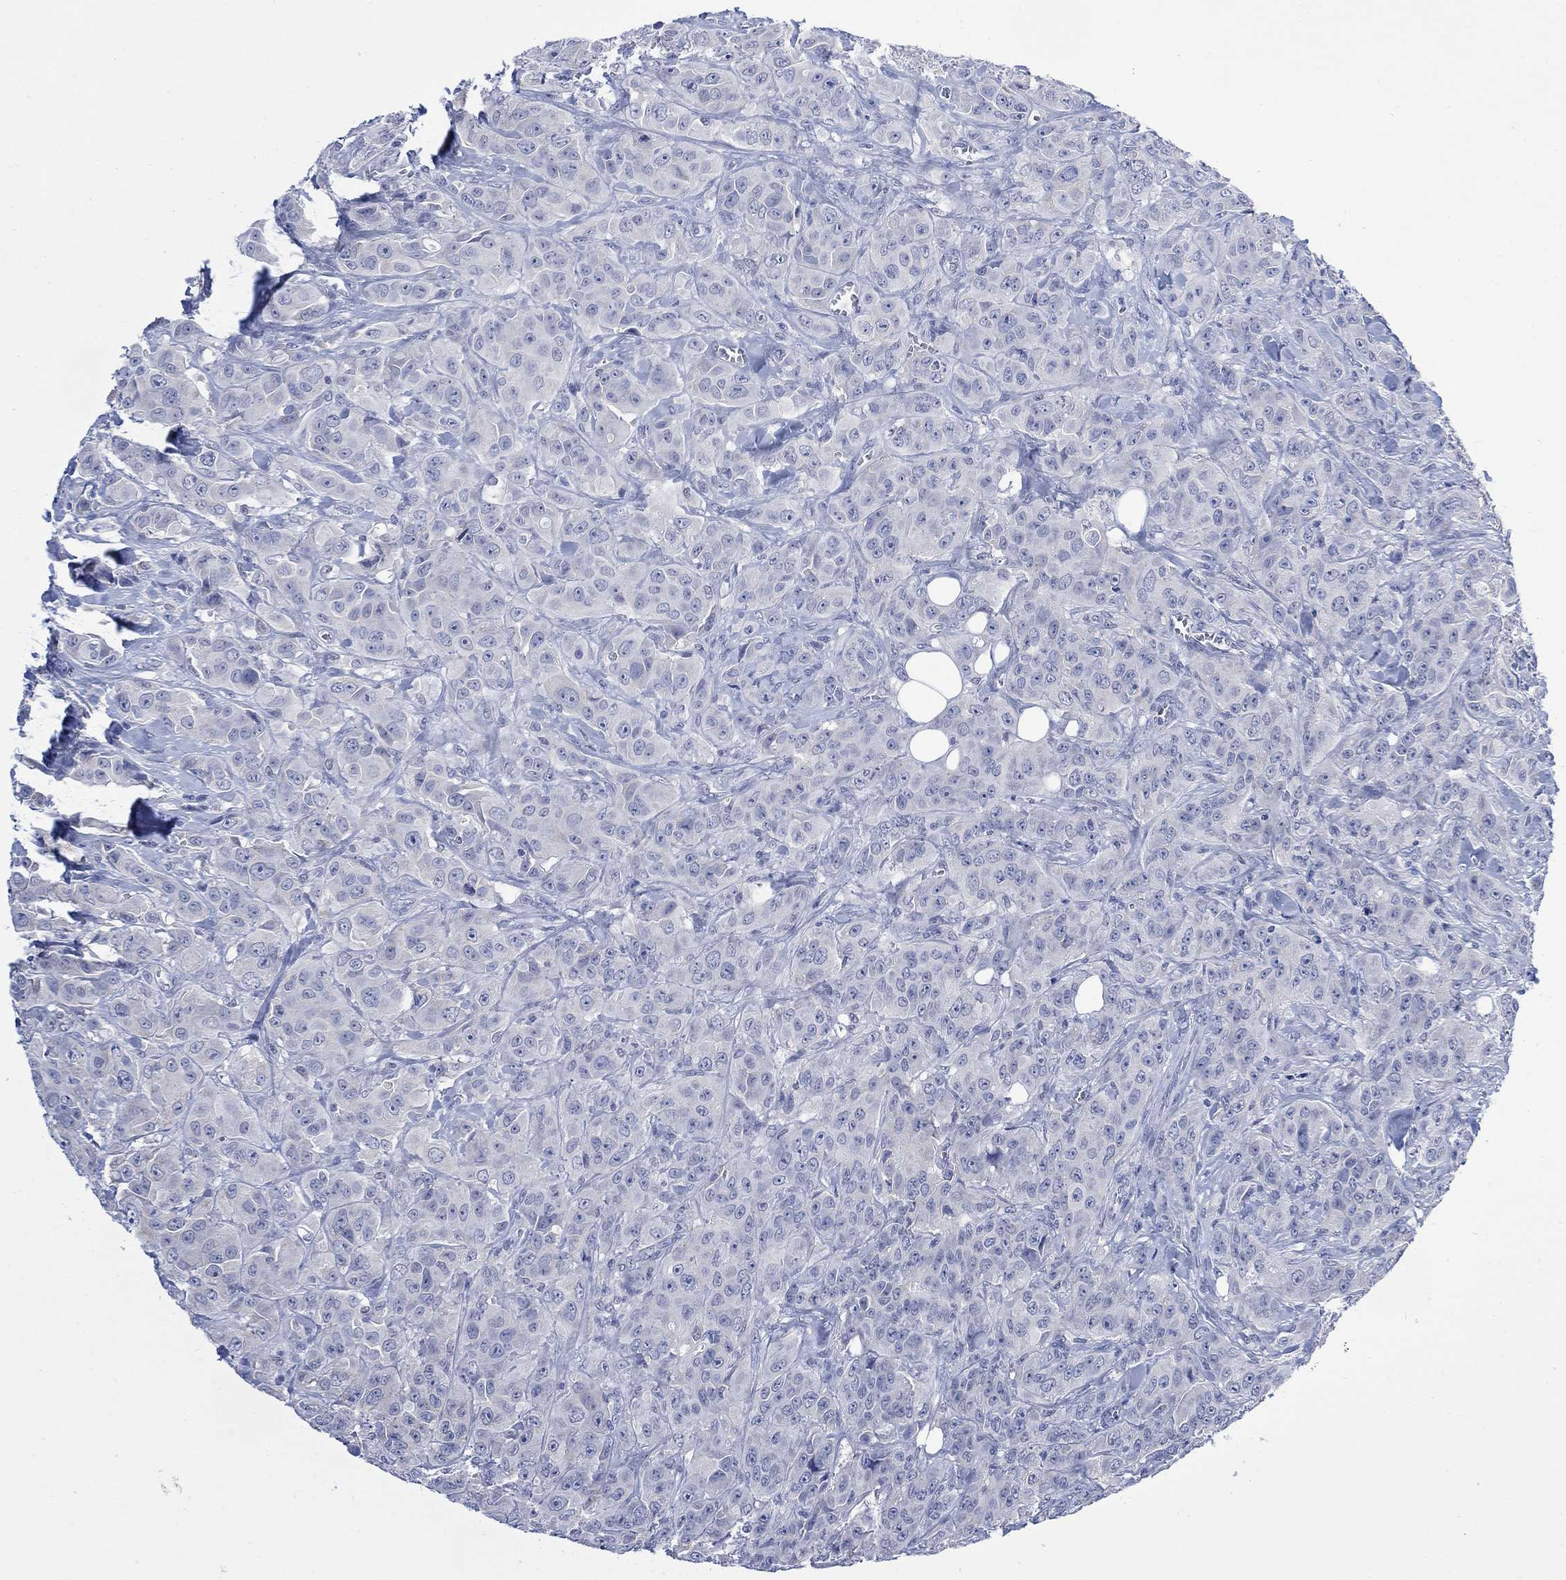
{"staining": {"intensity": "negative", "quantity": "none", "location": "none"}, "tissue": "breast cancer", "cell_type": "Tumor cells", "image_type": "cancer", "snomed": [{"axis": "morphology", "description": "Duct carcinoma"}, {"axis": "topography", "description": "Breast"}], "caption": "This is an immunohistochemistry micrograph of breast cancer (invasive ductal carcinoma). There is no staining in tumor cells.", "gene": "FBP2", "patient": {"sex": "female", "age": 43}}